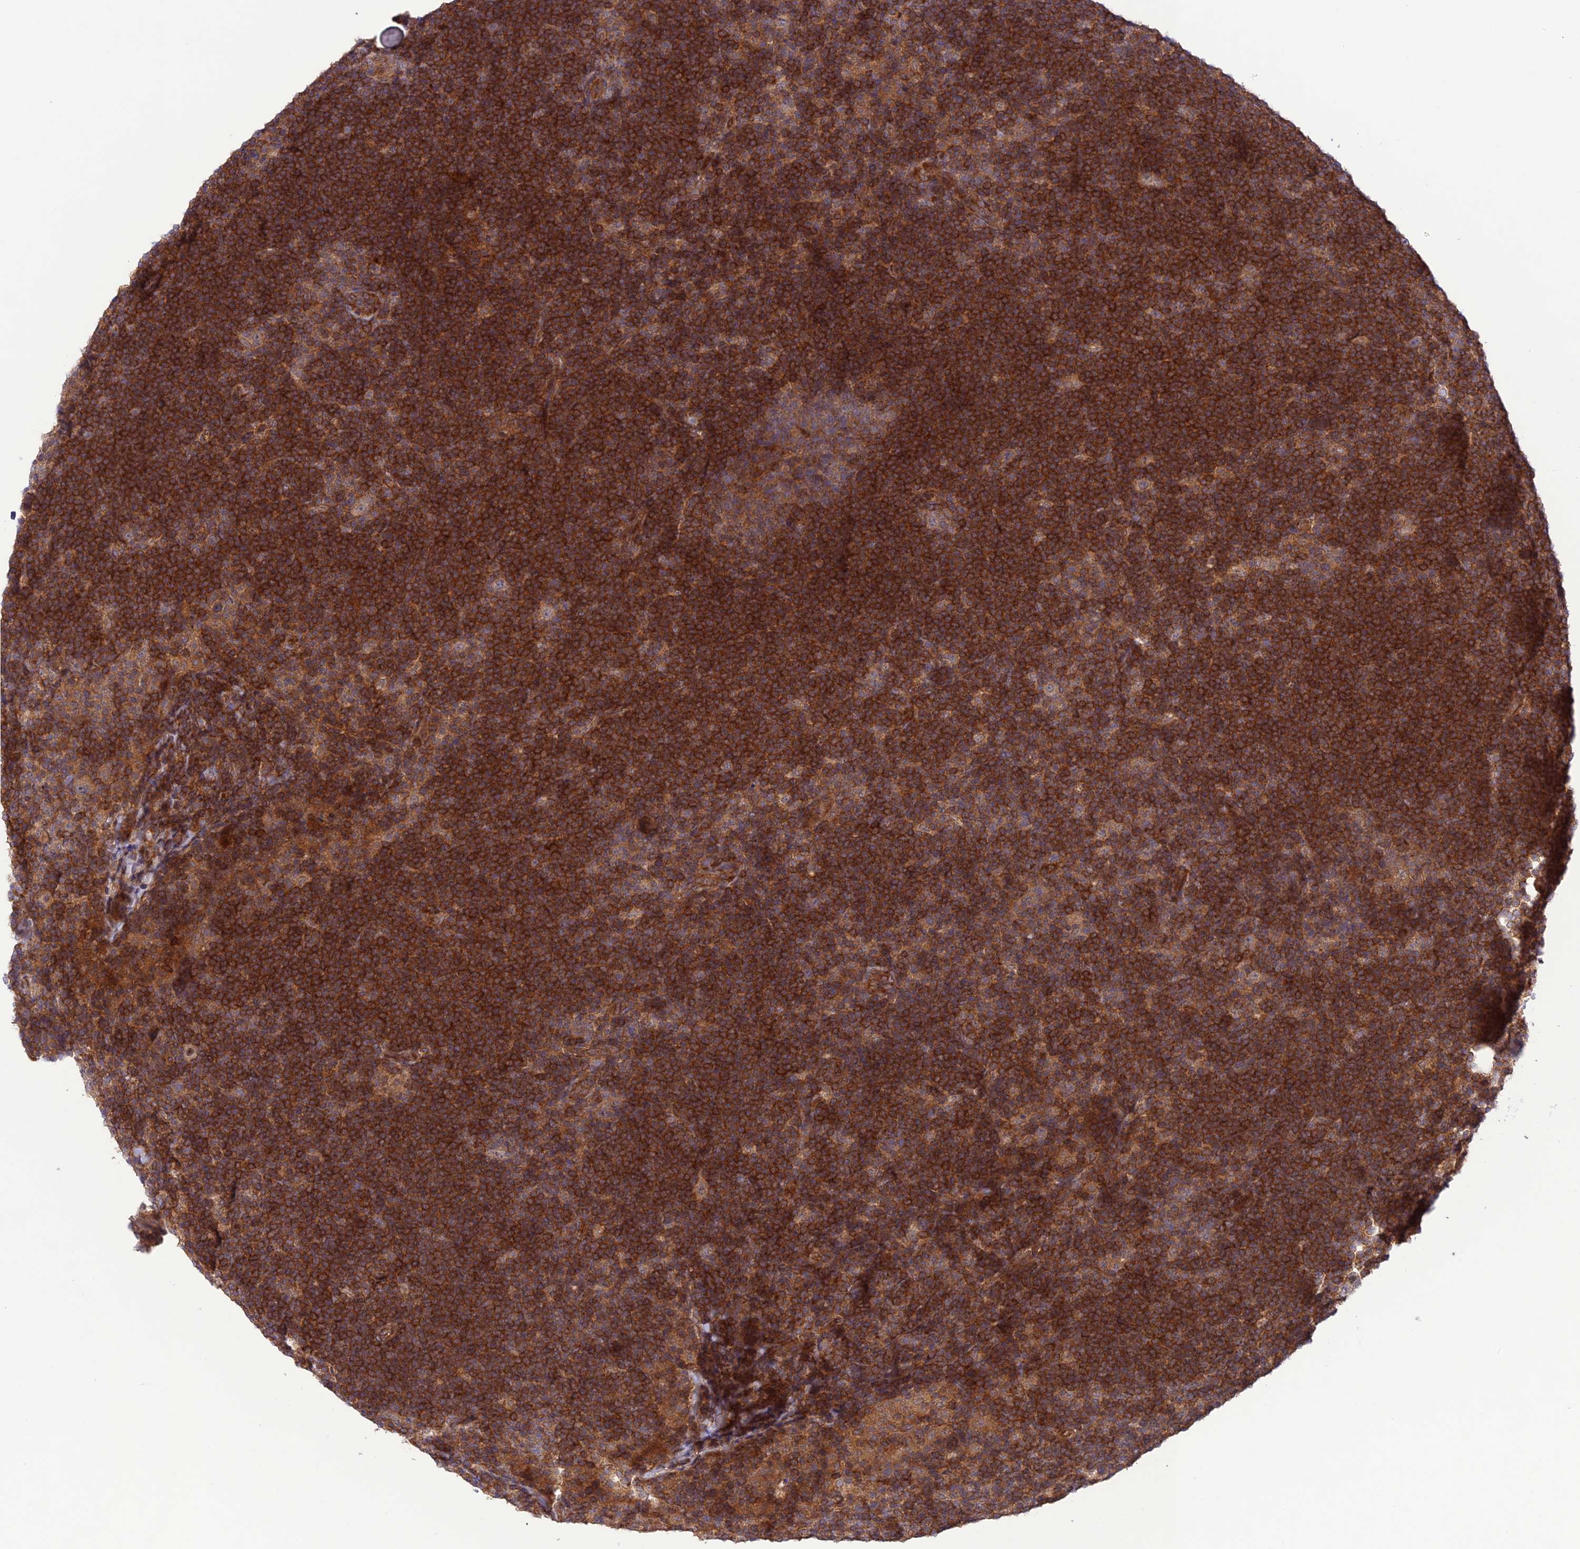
{"staining": {"intensity": "moderate", "quantity": ">75%", "location": "cytoplasmic/membranous"}, "tissue": "lymphoma", "cell_type": "Tumor cells", "image_type": "cancer", "snomed": [{"axis": "morphology", "description": "Hodgkin's disease, NOS"}, {"axis": "topography", "description": "Lymph node"}], "caption": "An image of lymphoma stained for a protein displays moderate cytoplasmic/membranous brown staining in tumor cells. The protein of interest is shown in brown color, while the nuclei are stained blue.", "gene": "FCHSD1", "patient": {"sex": "female", "age": 57}}